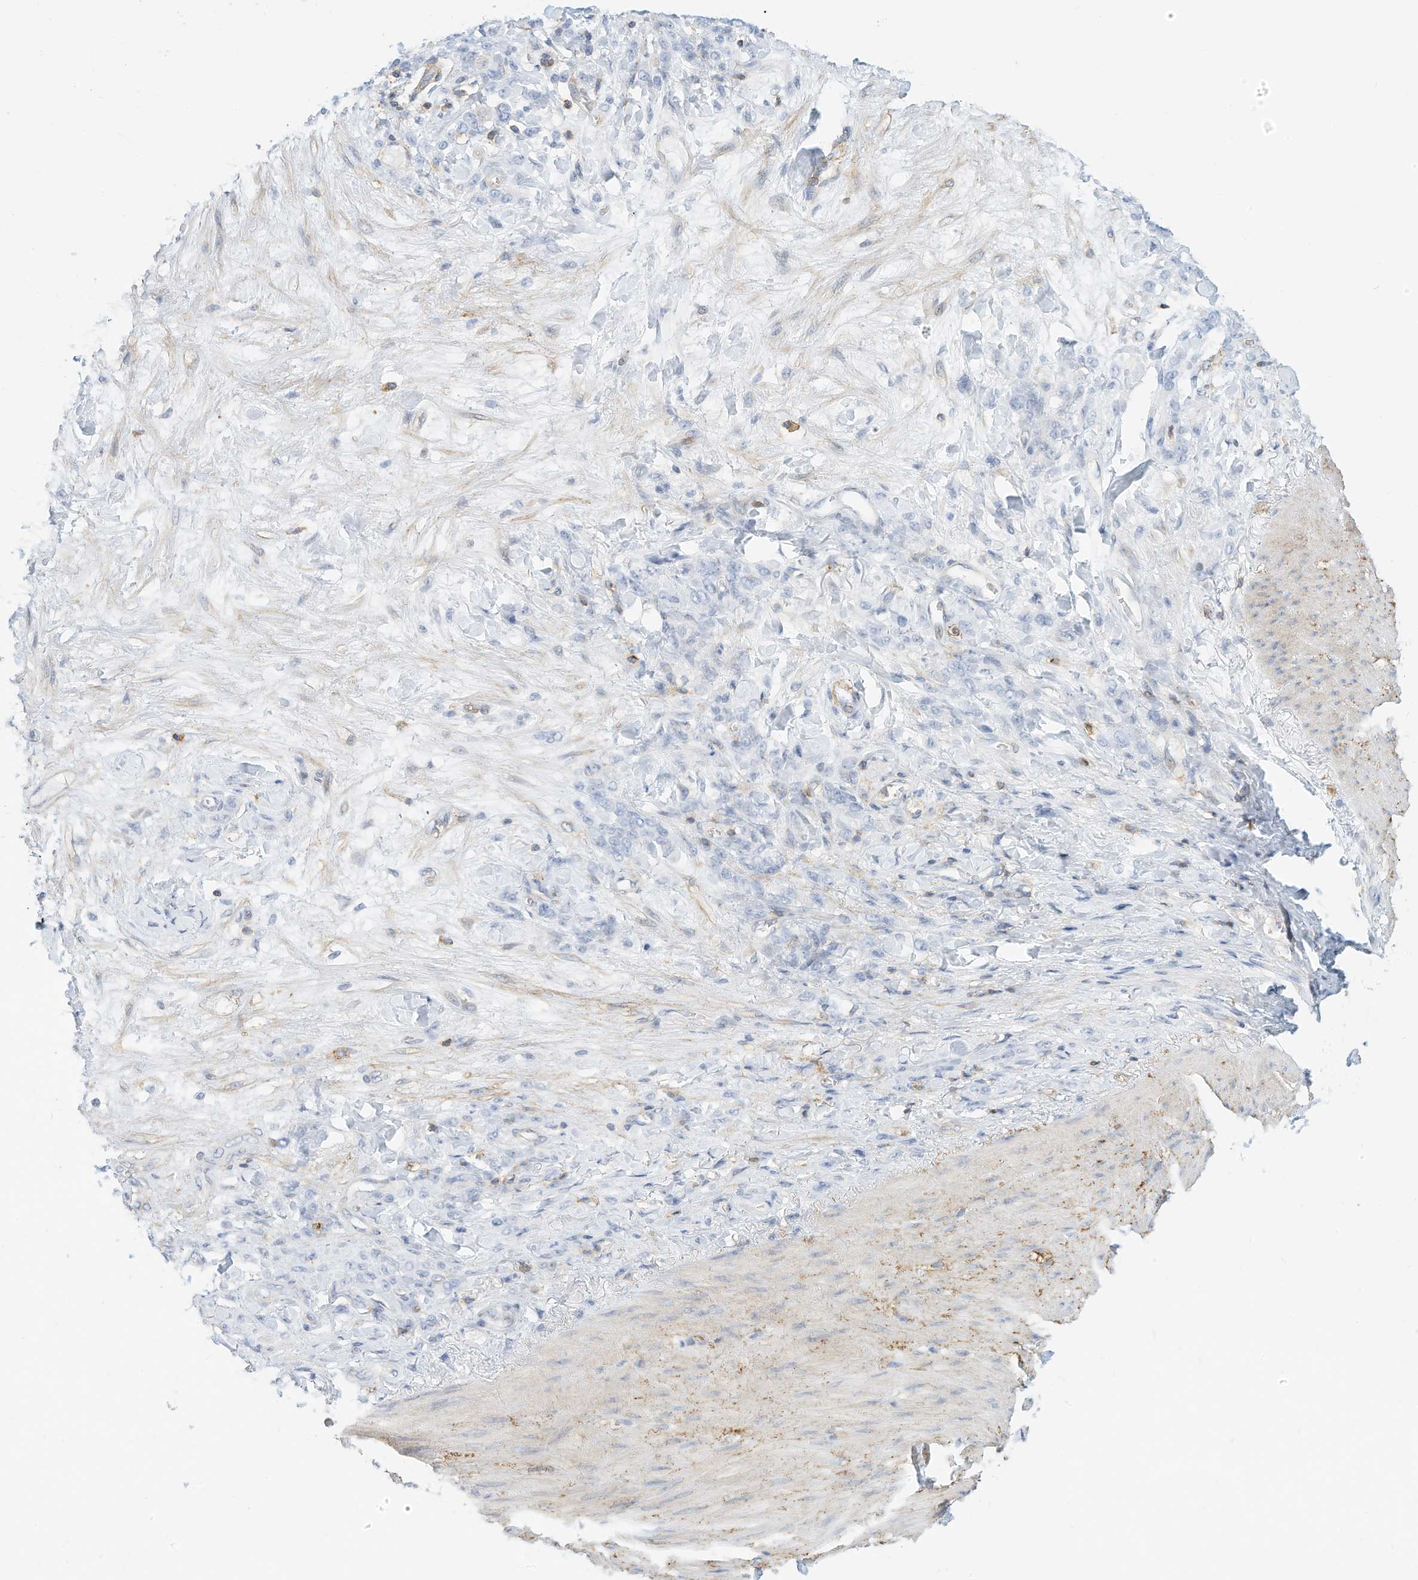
{"staining": {"intensity": "negative", "quantity": "none", "location": "none"}, "tissue": "stomach cancer", "cell_type": "Tumor cells", "image_type": "cancer", "snomed": [{"axis": "morphology", "description": "Normal tissue, NOS"}, {"axis": "morphology", "description": "Adenocarcinoma, NOS"}, {"axis": "topography", "description": "Stomach"}], "caption": "This histopathology image is of stomach cancer (adenocarcinoma) stained with immunohistochemistry (IHC) to label a protein in brown with the nuclei are counter-stained blue. There is no positivity in tumor cells. (Stains: DAB IHC with hematoxylin counter stain, Microscopy: brightfield microscopy at high magnification).", "gene": "TXNDC9", "patient": {"sex": "male", "age": 82}}